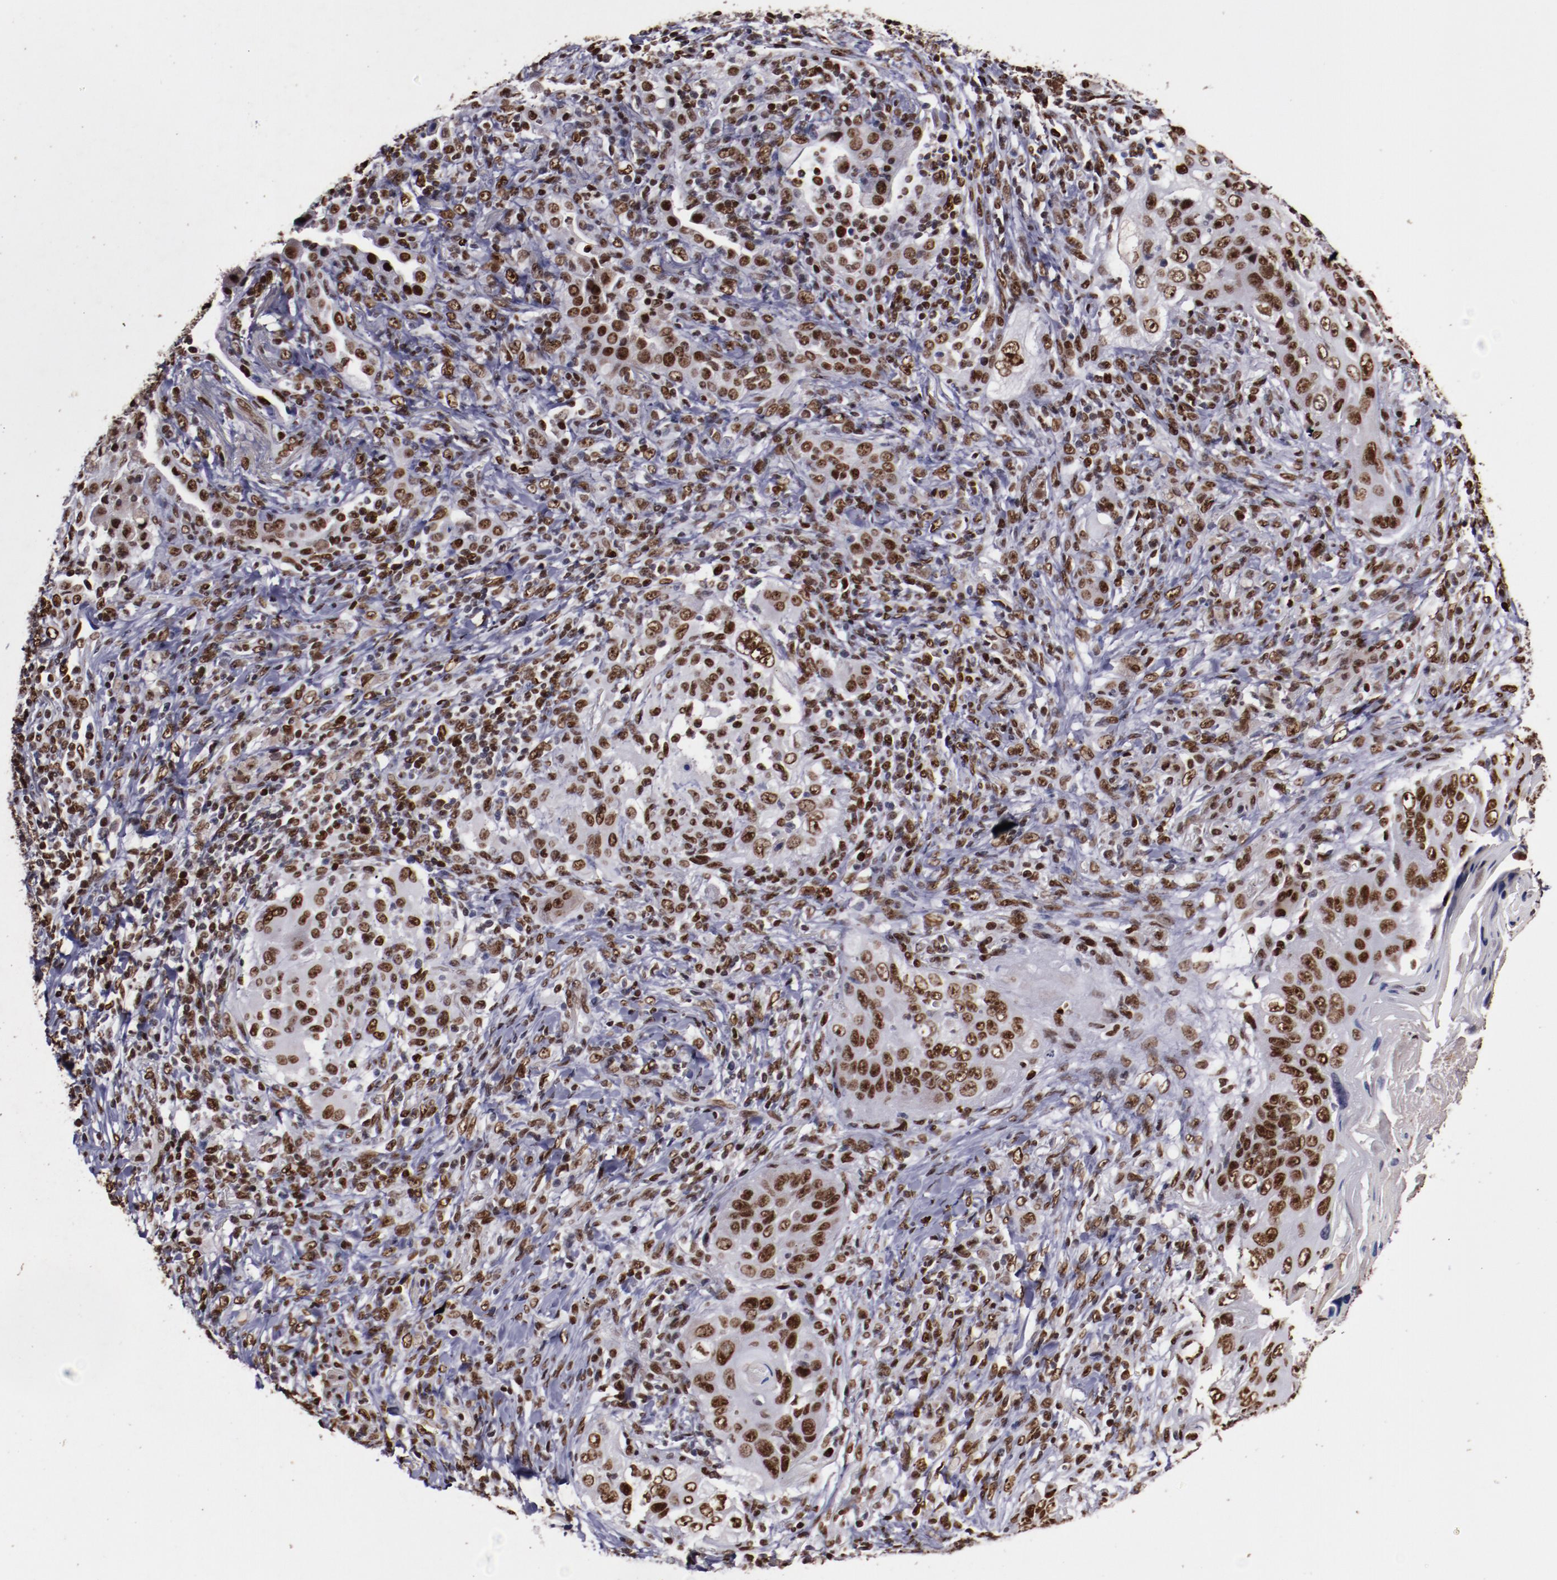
{"staining": {"intensity": "strong", "quantity": ">75%", "location": "nuclear"}, "tissue": "lung cancer", "cell_type": "Tumor cells", "image_type": "cancer", "snomed": [{"axis": "morphology", "description": "Squamous cell carcinoma, NOS"}, {"axis": "topography", "description": "Lung"}], "caption": "Immunohistochemical staining of squamous cell carcinoma (lung) shows high levels of strong nuclear expression in approximately >75% of tumor cells.", "gene": "APEX1", "patient": {"sex": "female", "age": 67}}